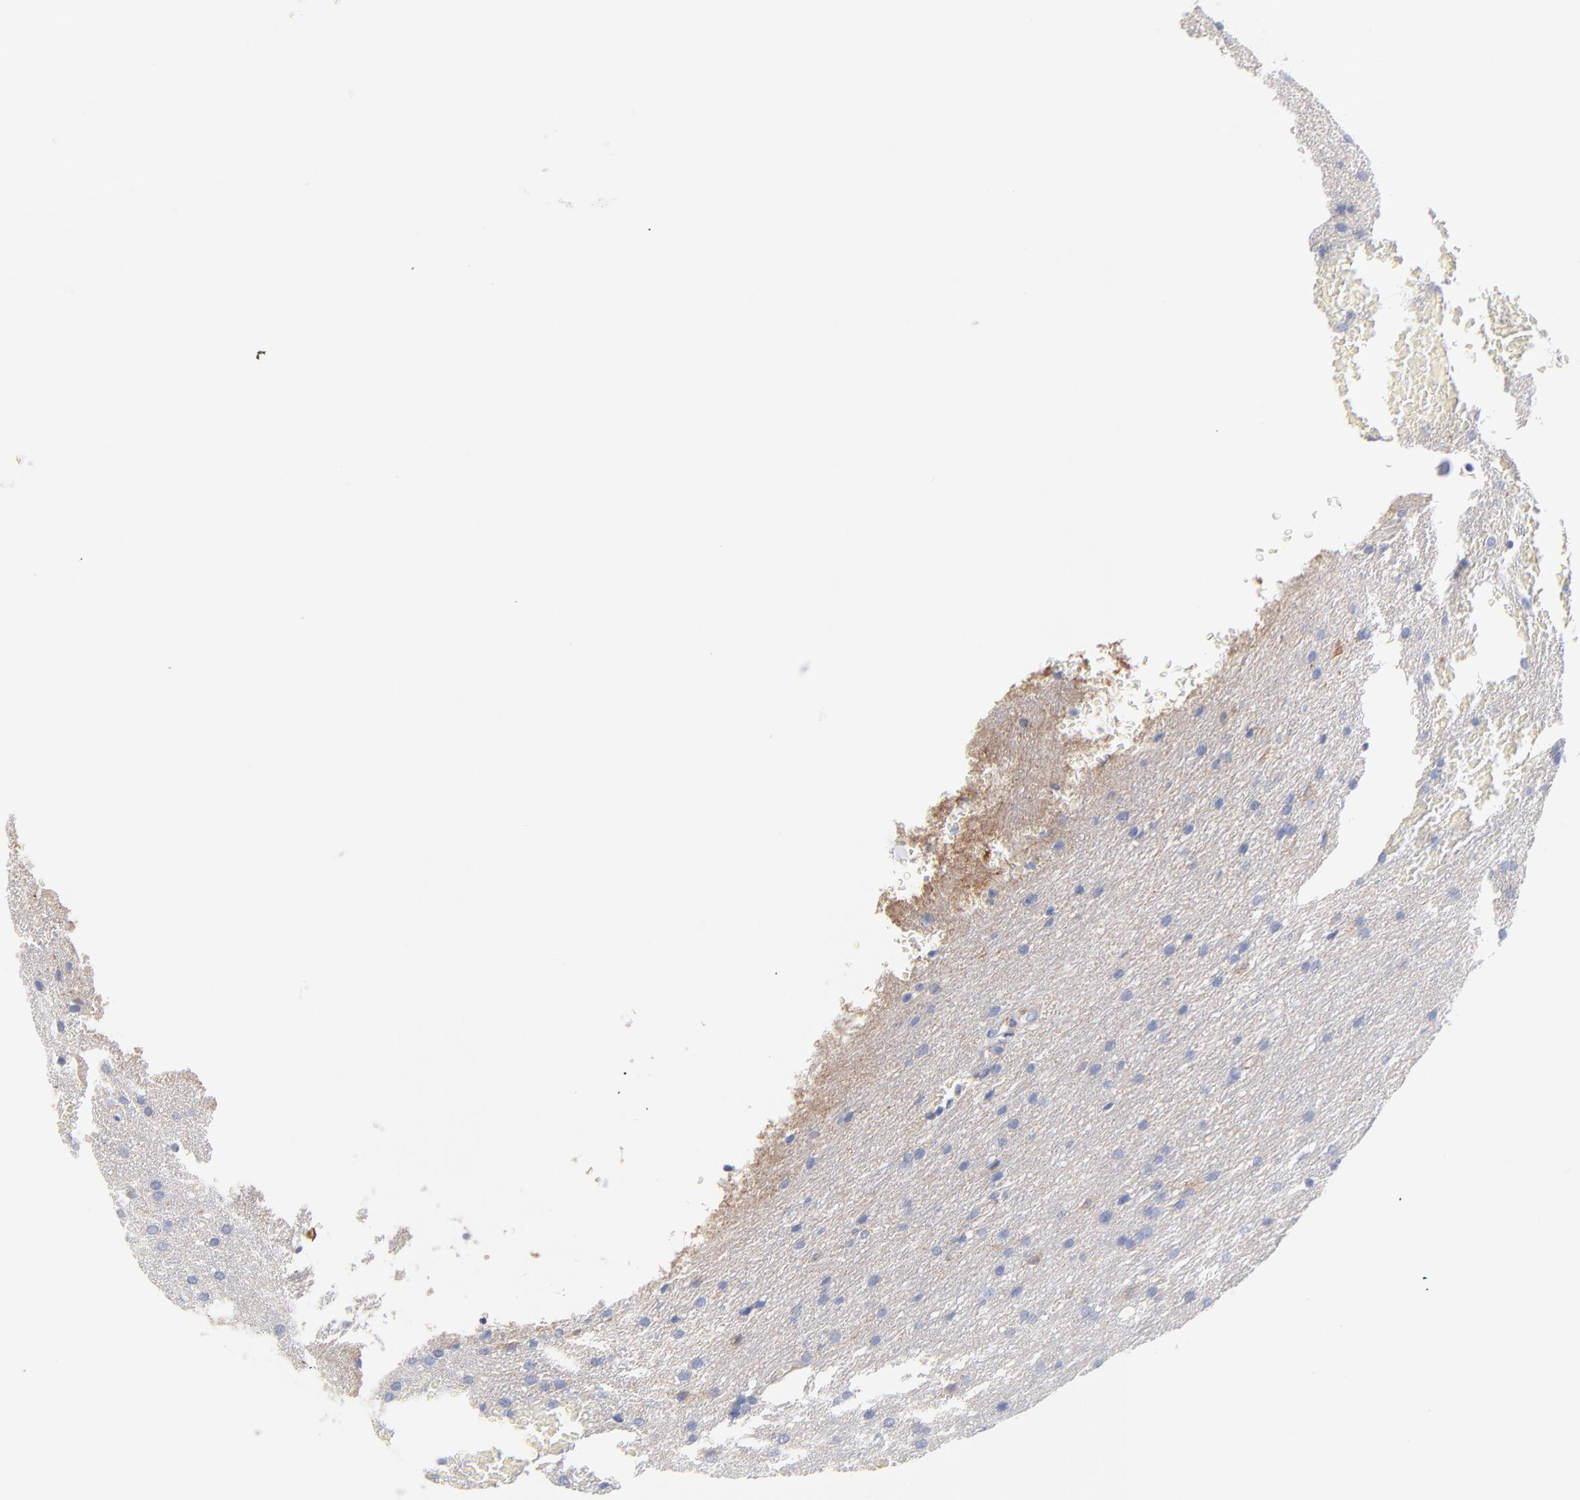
{"staining": {"intensity": "negative", "quantity": "none", "location": "none"}, "tissue": "glioma", "cell_type": "Tumor cells", "image_type": "cancer", "snomed": [{"axis": "morphology", "description": "Glioma, malignant, Low grade"}, {"axis": "topography", "description": "Brain"}], "caption": "Image shows no protein staining in tumor cells of low-grade glioma (malignant) tissue.", "gene": "SEPTIN6", "patient": {"sex": "female", "age": 32}}